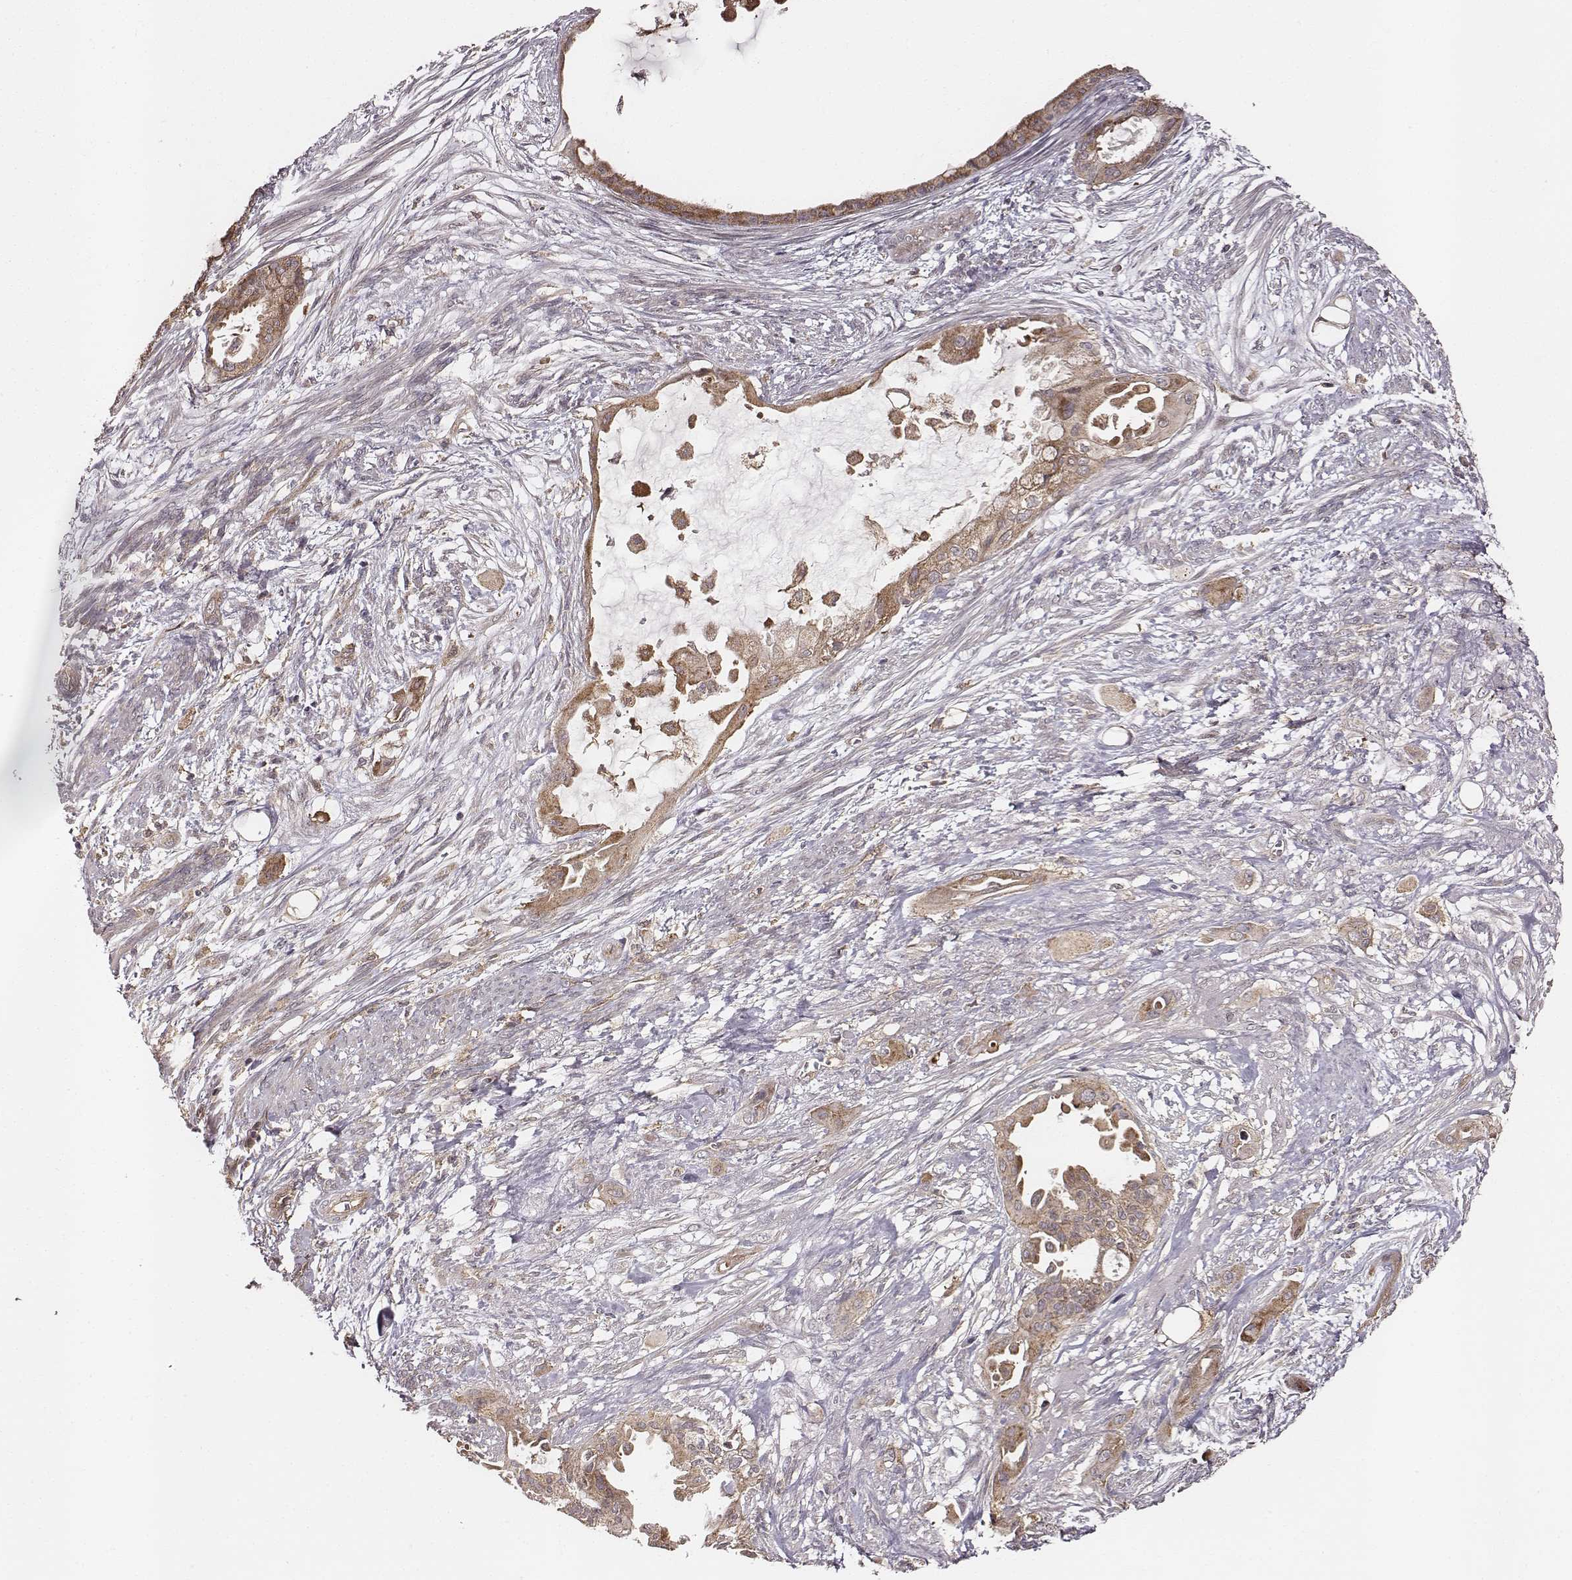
{"staining": {"intensity": "moderate", "quantity": ">75%", "location": "cytoplasmic/membranous"}, "tissue": "endometrial cancer", "cell_type": "Tumor cells", "image_type": "cancer", "snomed": [{"axis": "morphology", "description": "Adenocarcinoma, NOS"}, {"axis": "topography", "description": "Endometrium"}], "caption": "Protein expression analysis of endometrial cancer demonstrates moderate cytoplasmic/membranous positivity in approximately >75% of tumor cells.", "gene": "VPS26A", "patient": {"sex": "female", "age": 86}}